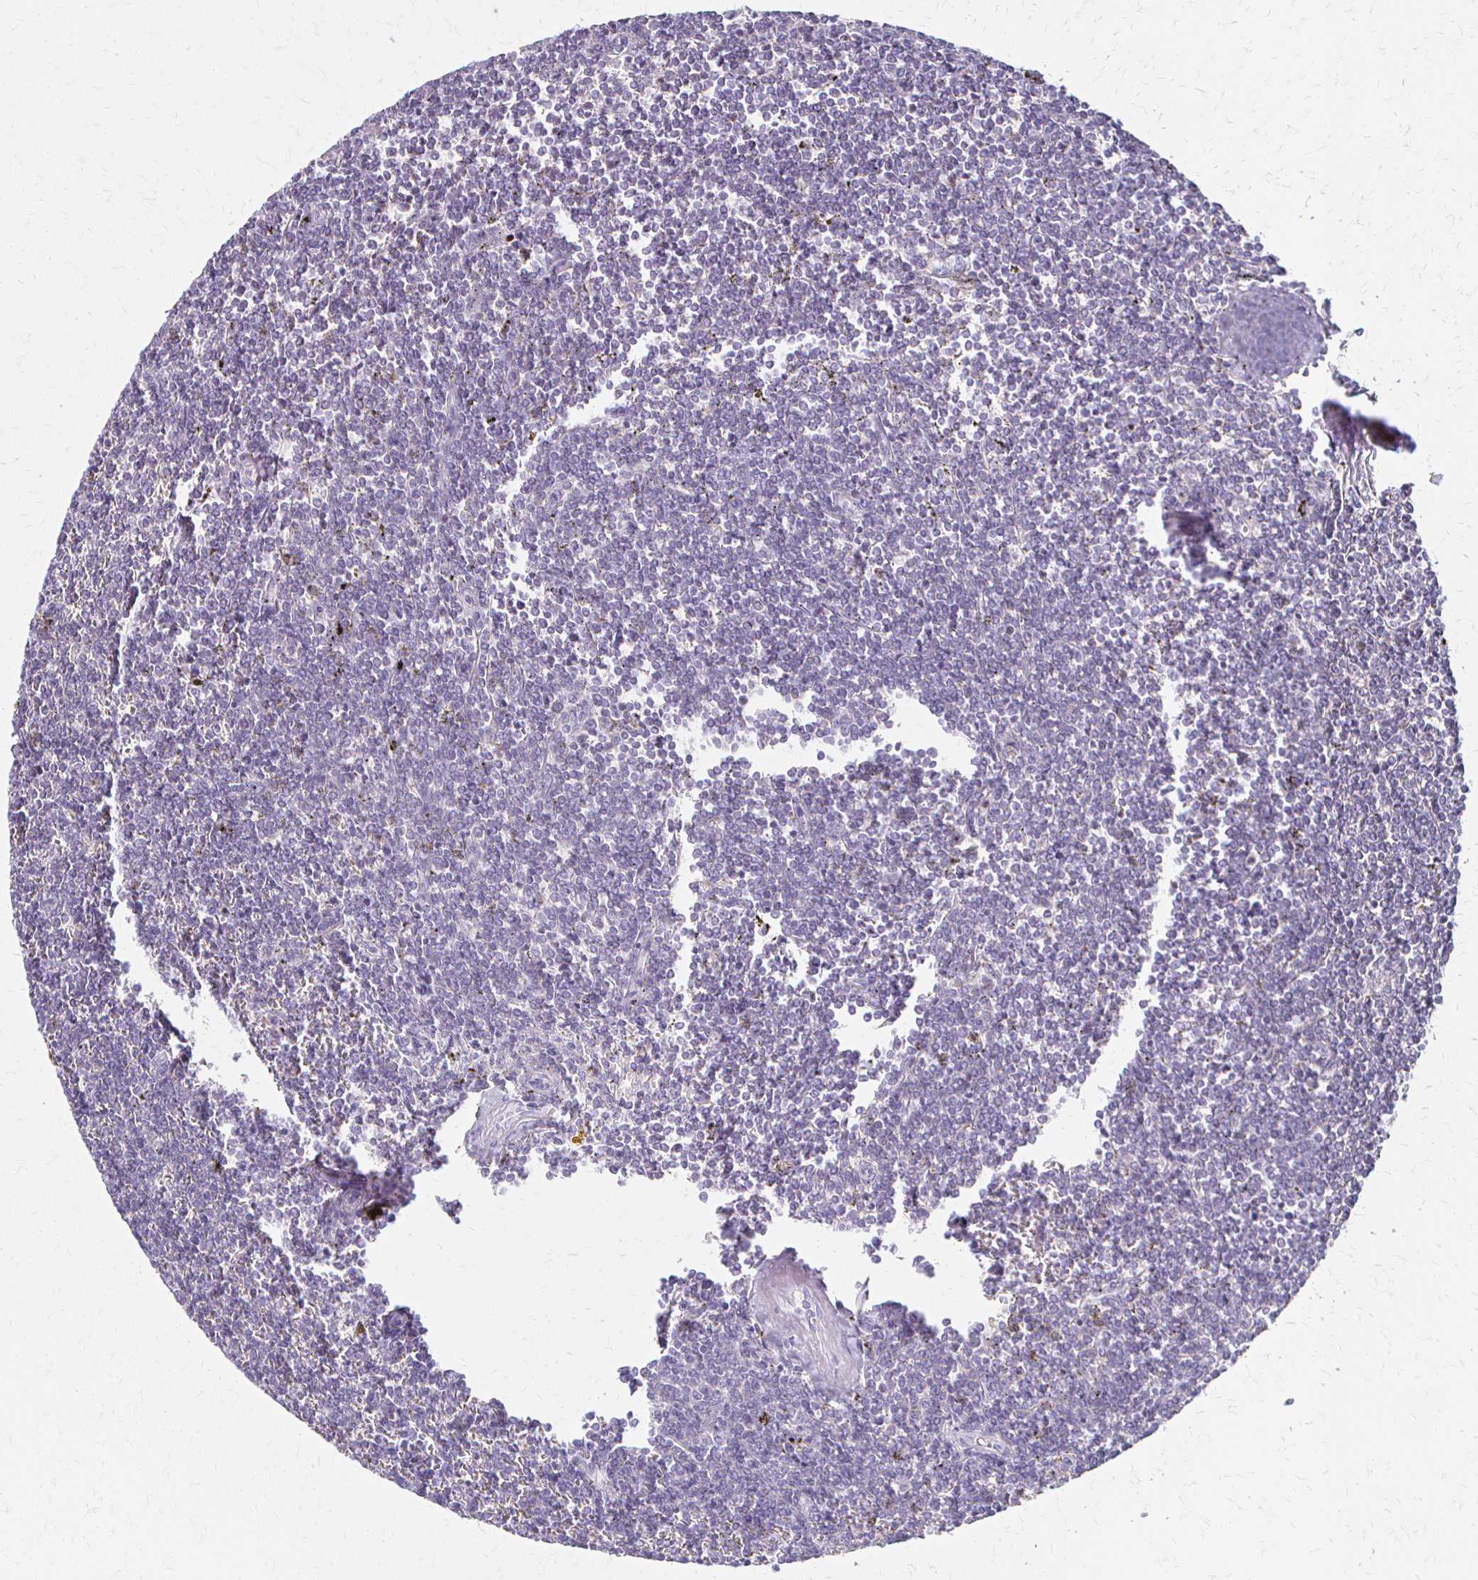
{"staining": {"intensity": "negative", "quantity": "none", "location": "none"}, "tissue": "lymphoma", "cell_type": "Tumor cells", "image_type": "cancer", "snomed": [{"axis": "morphology", "description": "Malignant lymphoma, non-Hodgkin's type, Low grade"}, {"axis": "topography", "description": "Spleen"}], "caption": "Tumor cells are negative for brown protein staining in low-grade malignant lymphoma, non-Hodgkin's type.", "gene": "ACP5", "patient": {"sex": "male", "age": 78}}